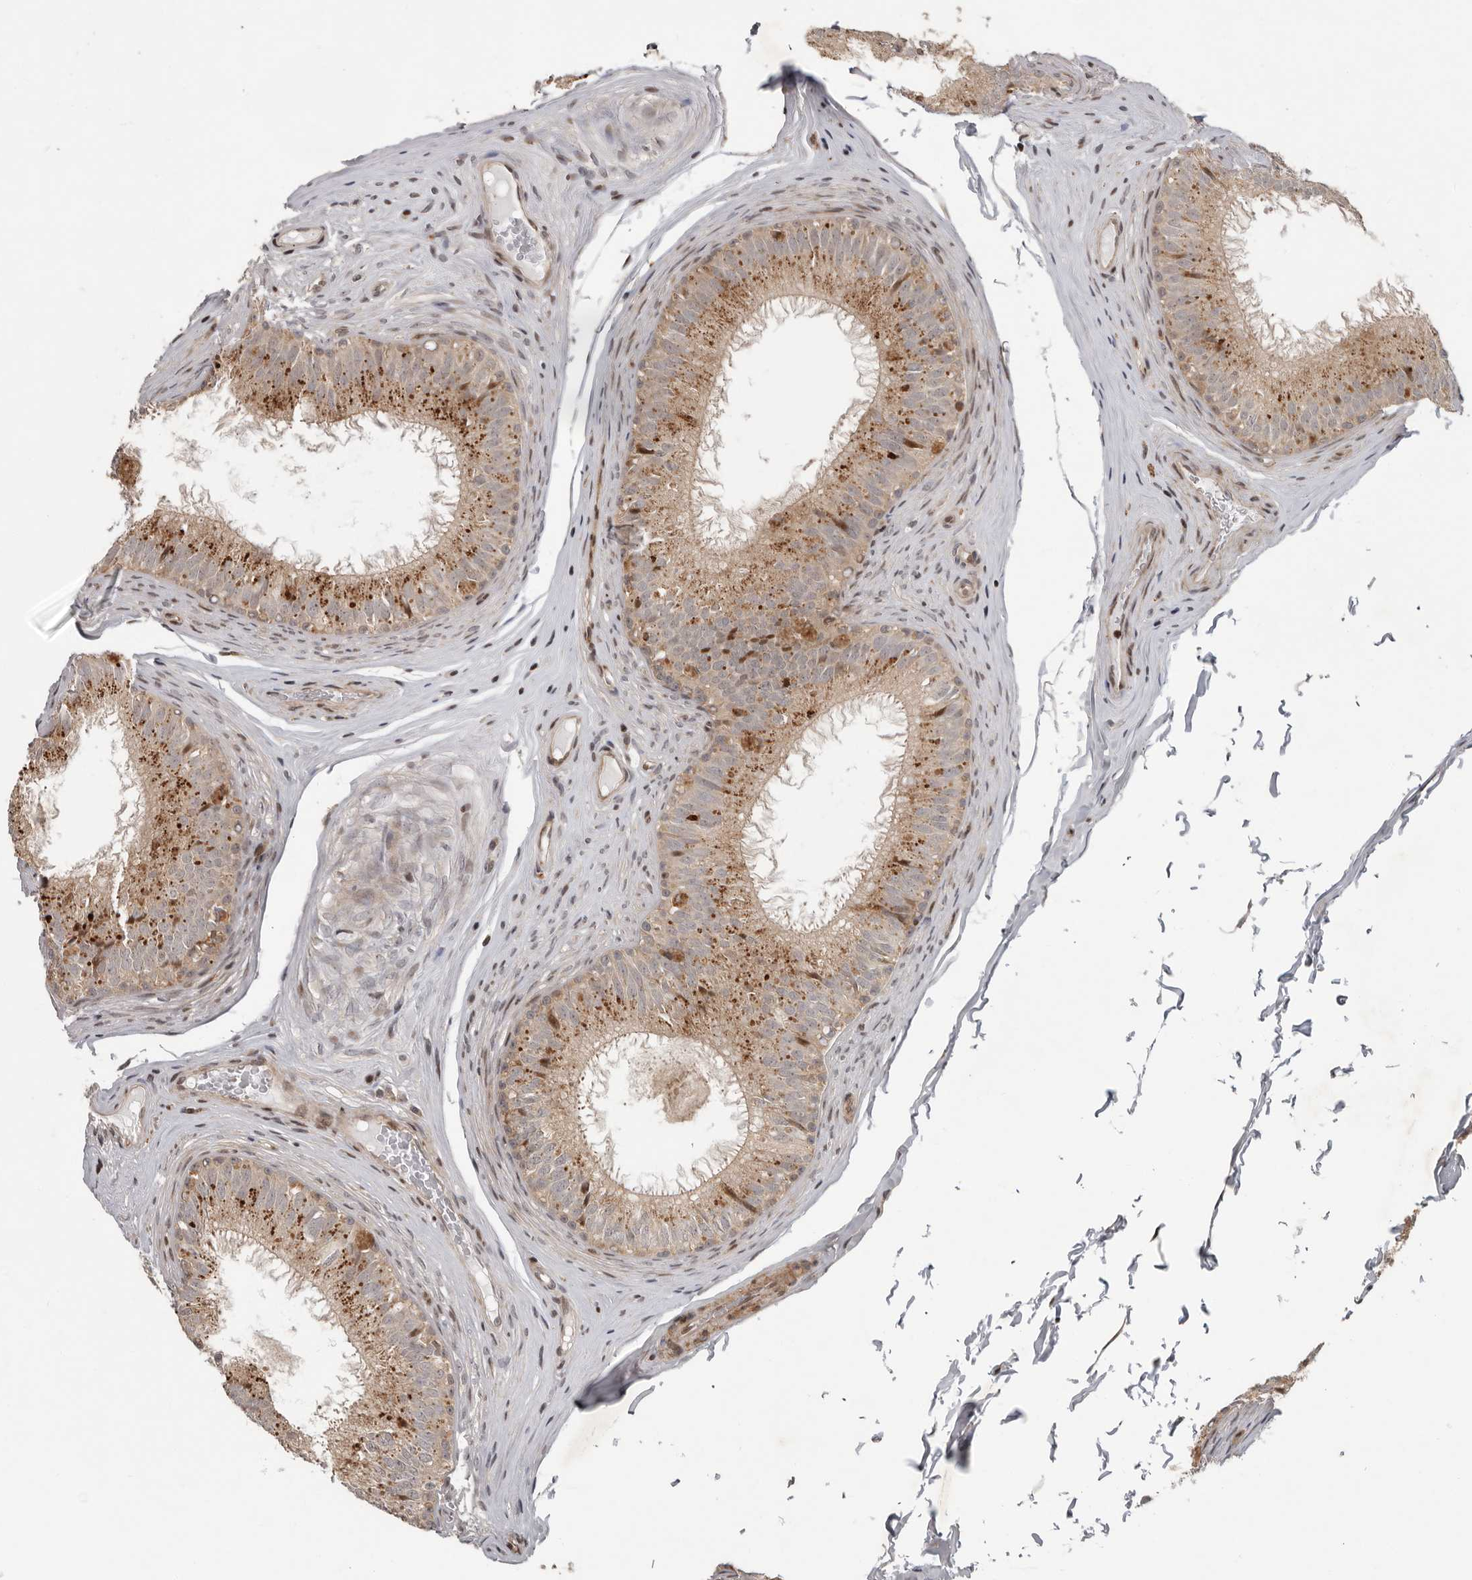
{"staining": {"intensity": "moderate", "quantity": "25%-75%", "location": "cytoplasmic/membranous,nuclear"}, "tissue": "epididymis", "cell_type": "Glandular cells", "image_type": "normal", "snomed": [{"axis": "morphology", "description": "Normal tissue, NOS"}, {"axis": "topography", "description": "Epididymis"}], "caption": "There is medium levels of moderate cytoplasmic/membranous,nuclear positivity in glandular cells of unremarkable epididymis, as demonstrated by immunohistochemical staining (brown color).", "gene": "RABIF", "patient": {"sex": "male", "age": 32}}